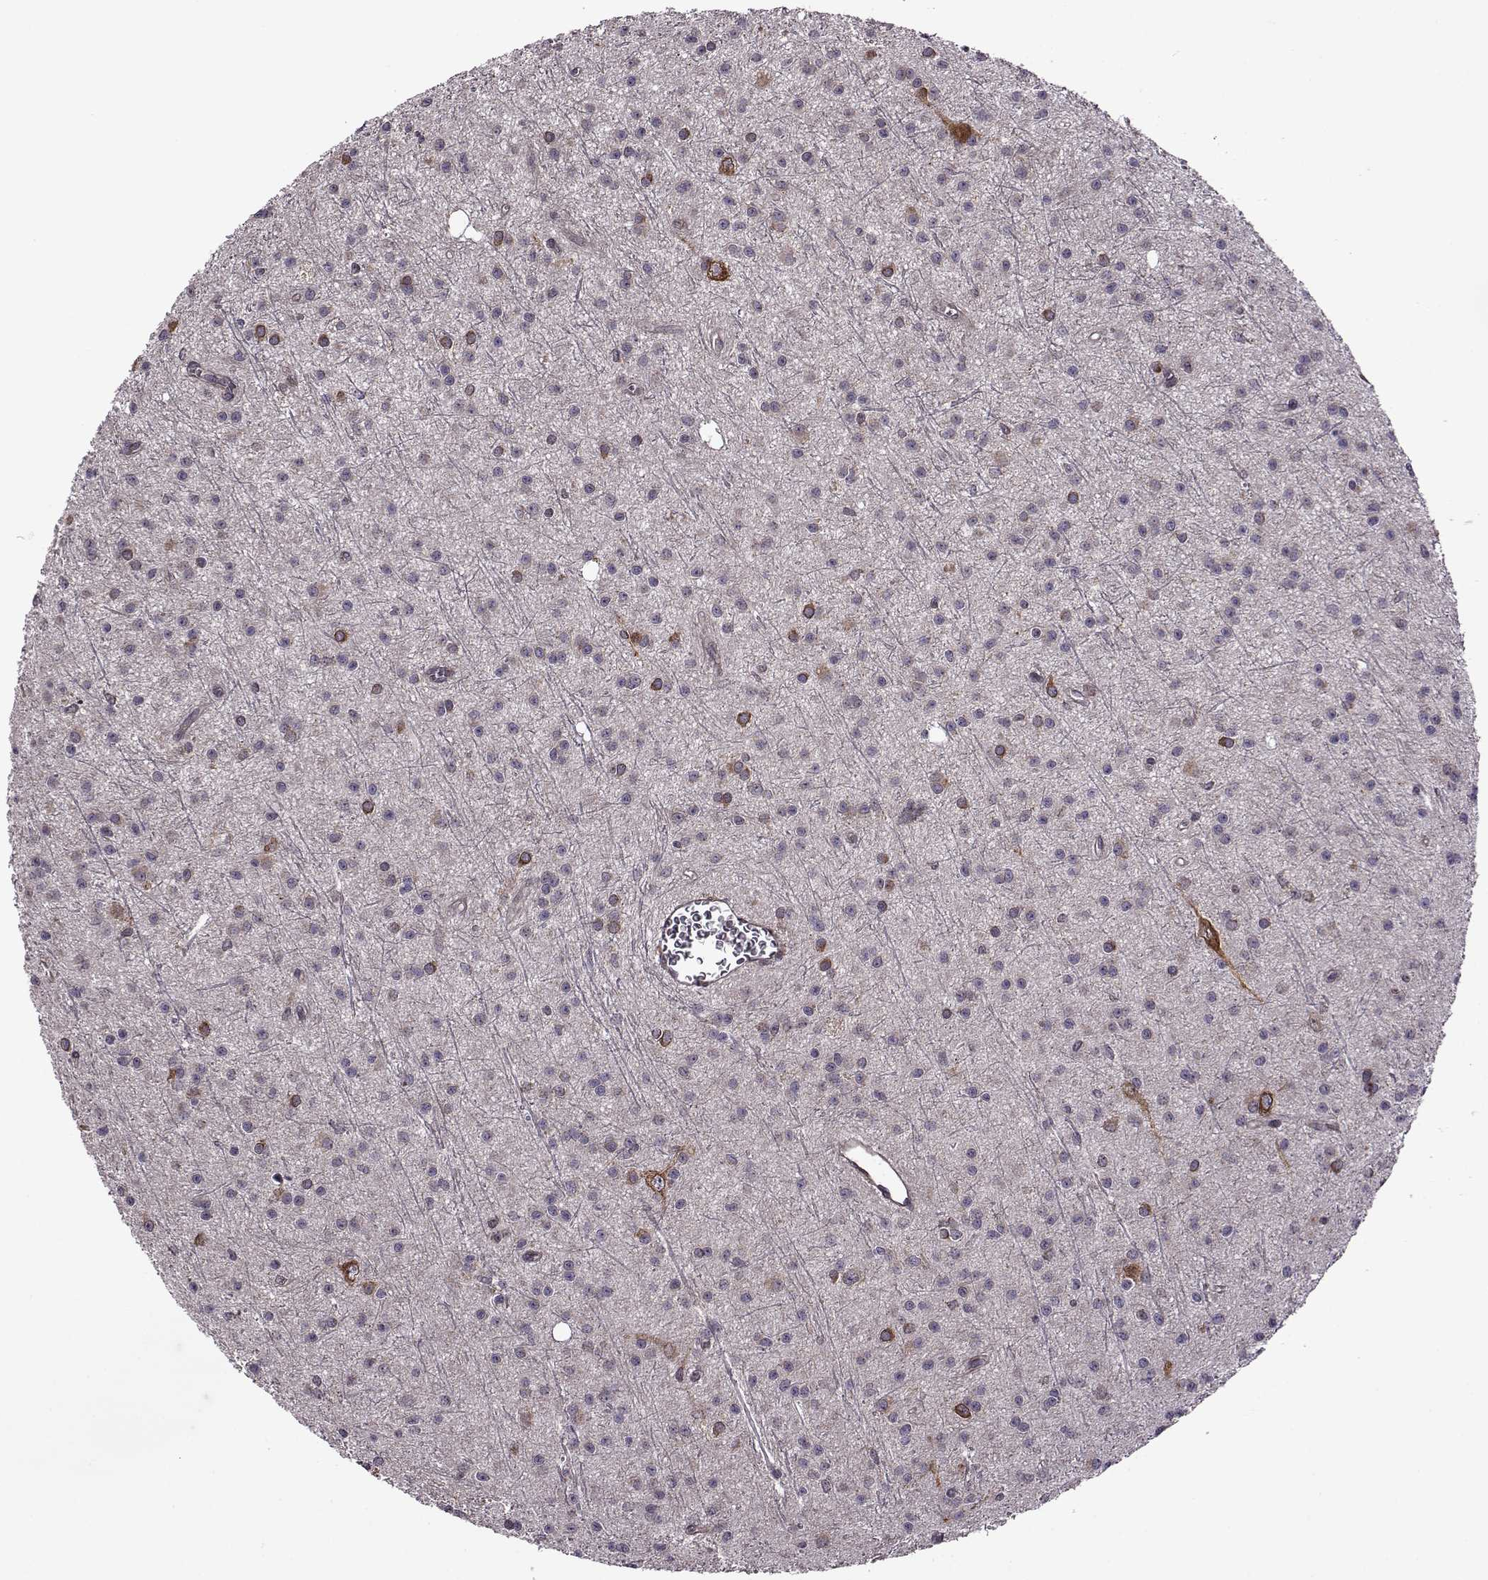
{"staining": {"intensity": "negative", "quantity": "none", "location": "none"}, "tissue": "glioma", "cell_type": "Tumor cells", "image_type": "cancer", "snomed": [{"axis": "morphology", "description": "Glioma, malignant, Low grade"}, {"axis": "topography", "description": "Brain"}], "caption": "Immunohistochemical staining of human malignant glioma (low-grade) exhibits no significant staining in tumor cells. The staining was performed using DAB (3,3'-diaminobenzidine) to visualize the protein expression in brown, while the nuclei were stained in blue with hematoxylin (Magnification: 20x).", "gene": "URI1", "patient": {"sex": "male", "age": 27}}